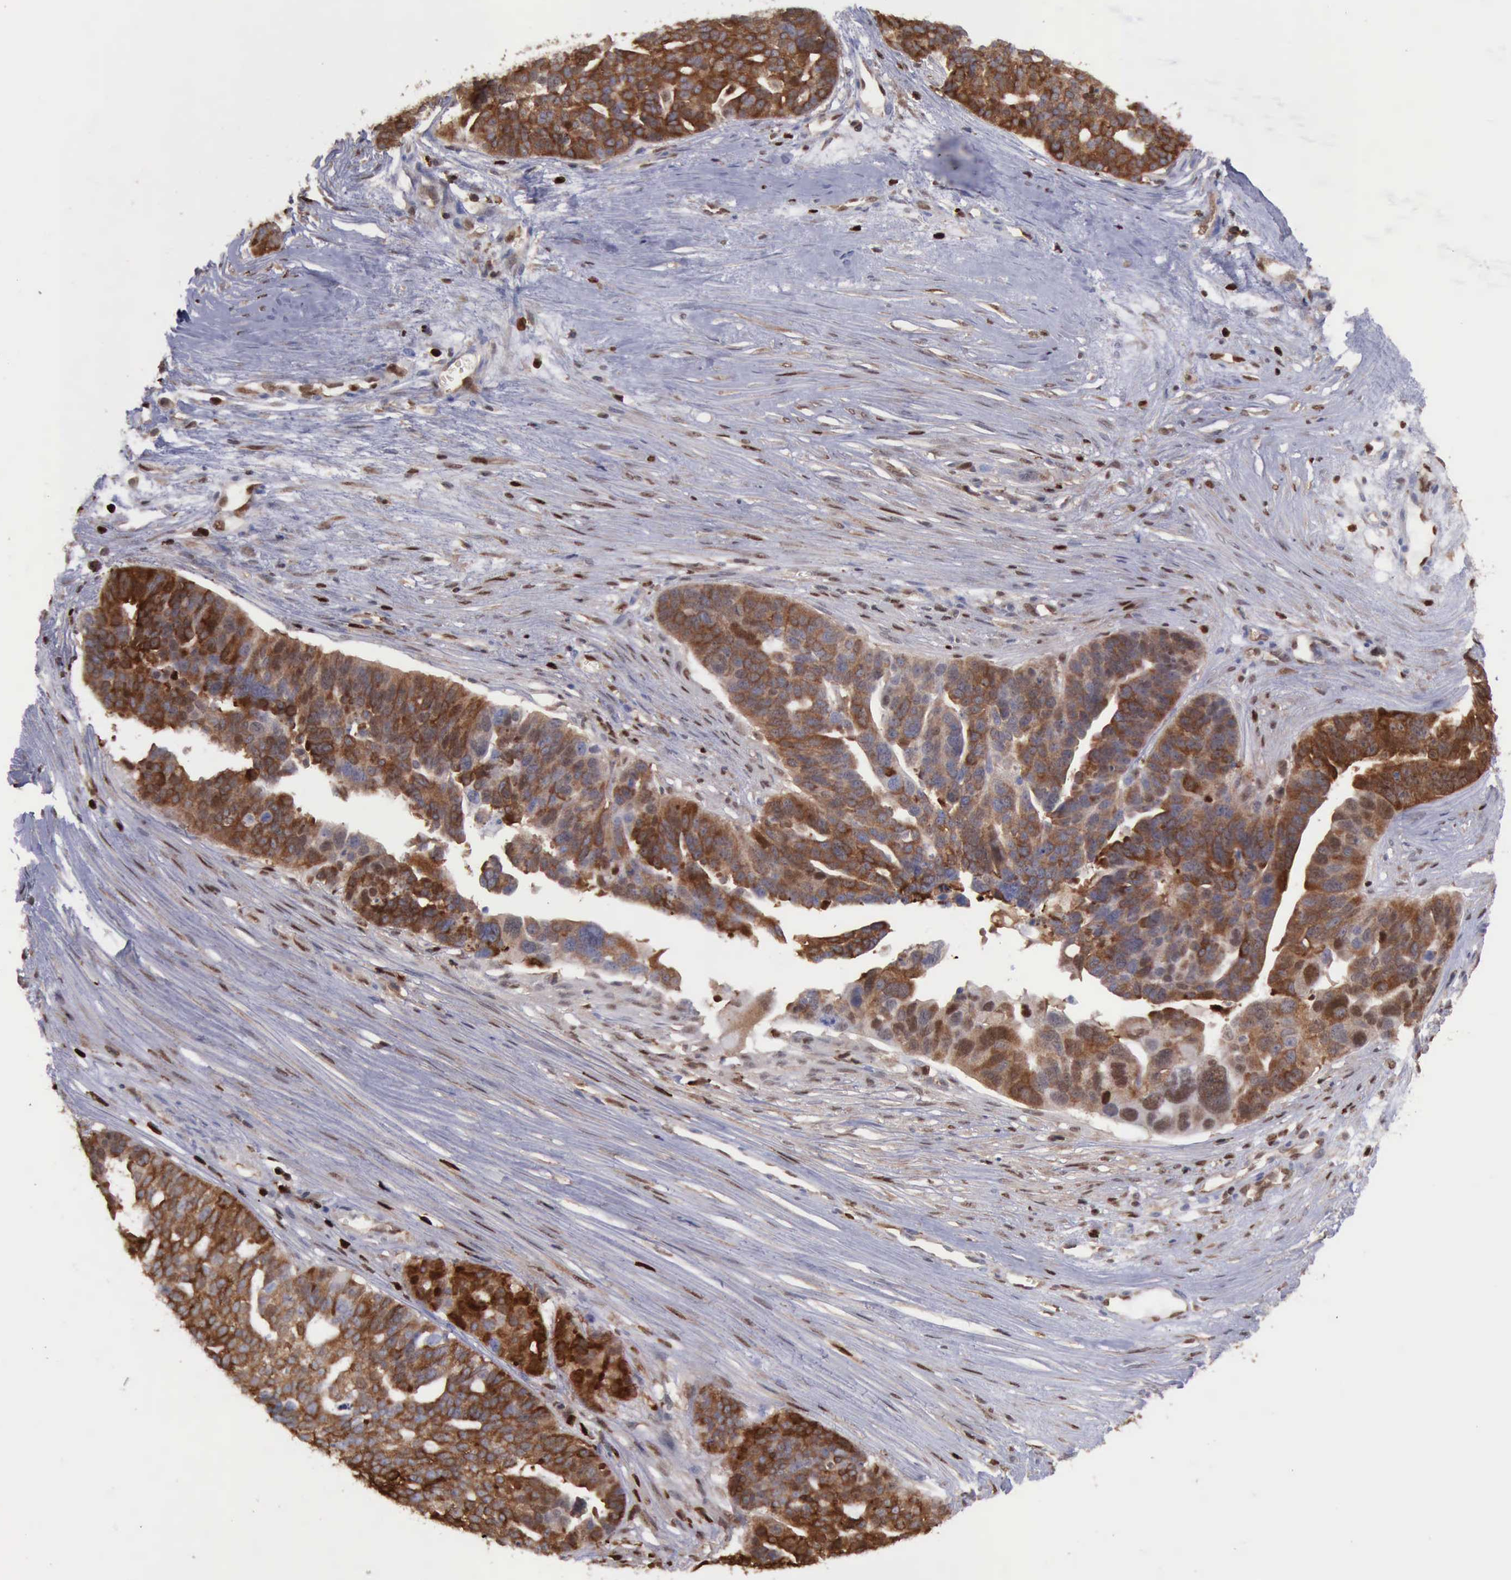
{"staining": {"intensity": "strong", "quantity": ">75%", "location": "cytoplasmic/membranous,nuclear"}, "tissue": "ovarian cancer", "cell_type": "Tumor cells", "image_type": "cancer", "snomed": [{"axis": "morphology", "description": "Cystadenocarcinoma, serous, NOS"}, {"axis": "topography", "description": "Ovary"}], "caption": "IHC (DAB) staining of serous cystadenocarcinoma (ovarian) shows strong cytoplasmic/membranous and nuclear protein positivity in approximately >75% of tumor cells. The staining was performed using DAB to visualize the protein expression in brown, while the nuclei were stained in blue with hematoxylin (Magnification: 20x).", "gene": "PDCD4", "patient": {"sex": "female", "age": 59}}